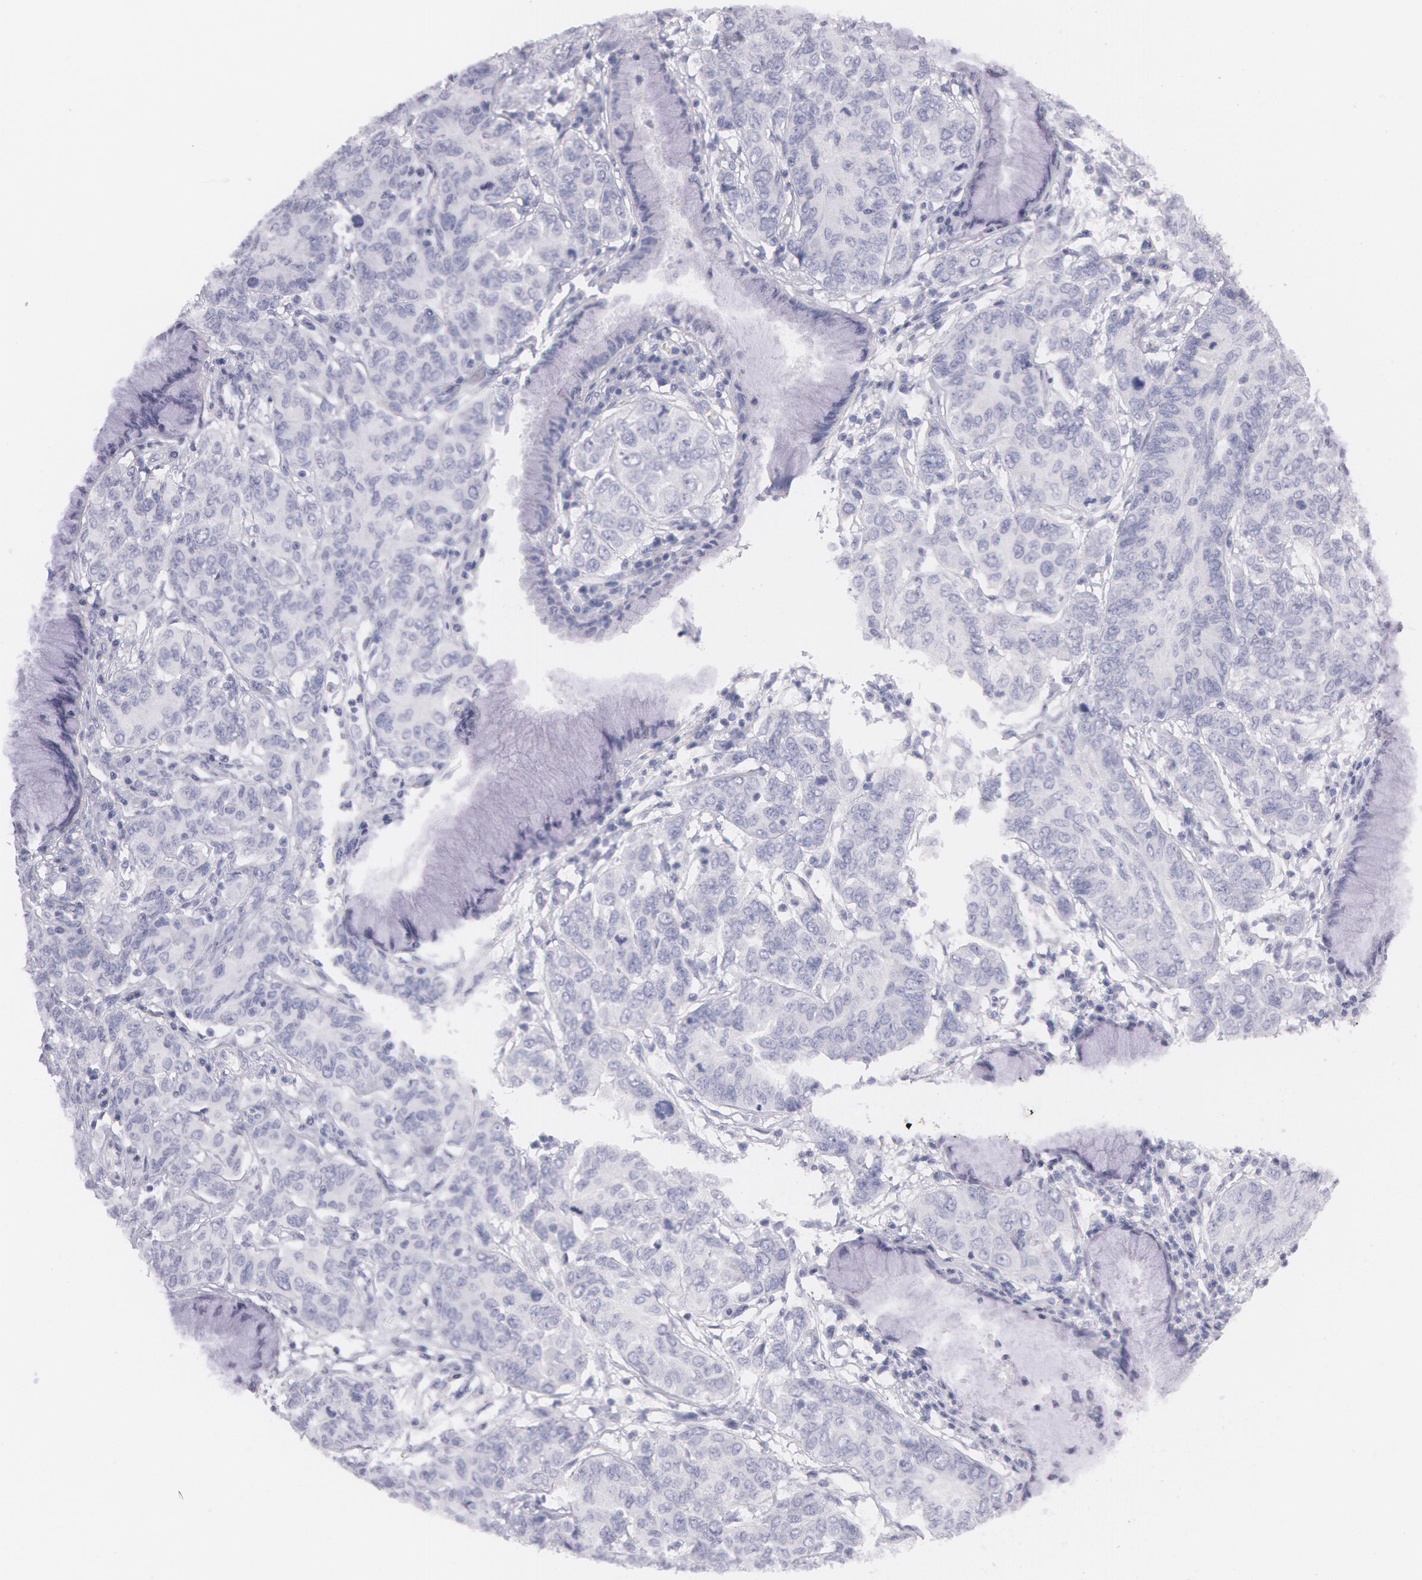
{"staining": {"intensity": "negative", "quantity": "none", "location": "none"}, "tissue": "cervical cancer", "cell_type": "Tumor cells", "image_type": "cancer", "snomed": [{"axis": "morphology", "description": "Squamous cell carcinoma, NOS"}, {"axis": "topography", "description": "Cervix"}], "caption": "Tumor cells show no significant protein staining in cervical cancer. Nuclei are stained in blue.", "gene": "AMACR", "patient": {"sex": "female", "age": 38}}